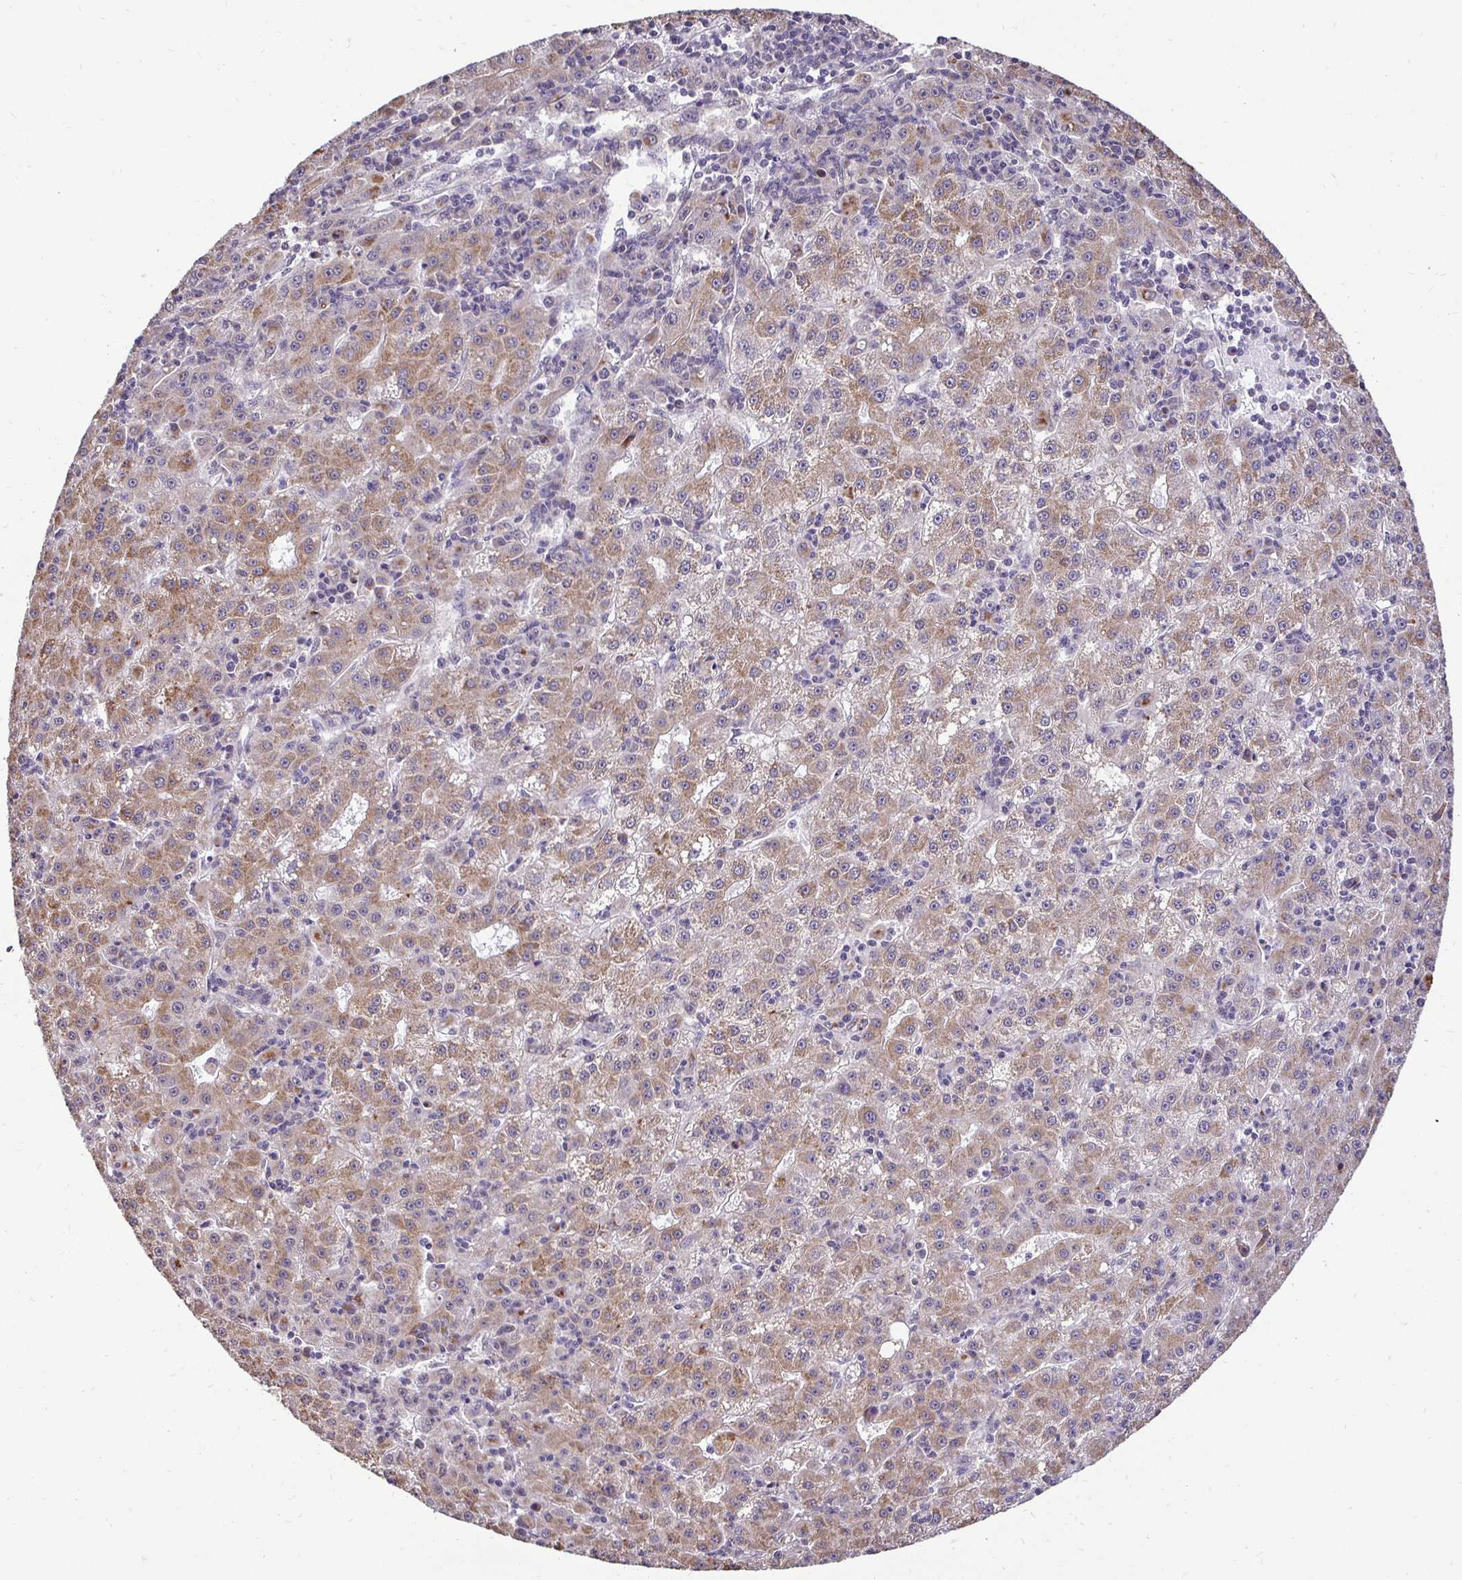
{"staining": {"intensity": "moderate", "quantity": "25%-75%", "location": "cytoplasmic/membranous"}, "tissue": "liver cancer", "cell_type": "Tumor cells", "image_type": "cancer", "snomed": [{"axis": "morphology", "description": "Carcinoma, Hepatocellular, NOS"}, {"axis": "topography", "description": "Liver"}], "caption": "About 25%-75% of tumor cells in human hepatocellular carcinoma (liver) exhibit moderate cytoplasmic/membranous protein positivity as visualized by brown immunohistochemical staining.", "gene": "RHEBL1", "patient": {"sex": "male", "age": 76}}